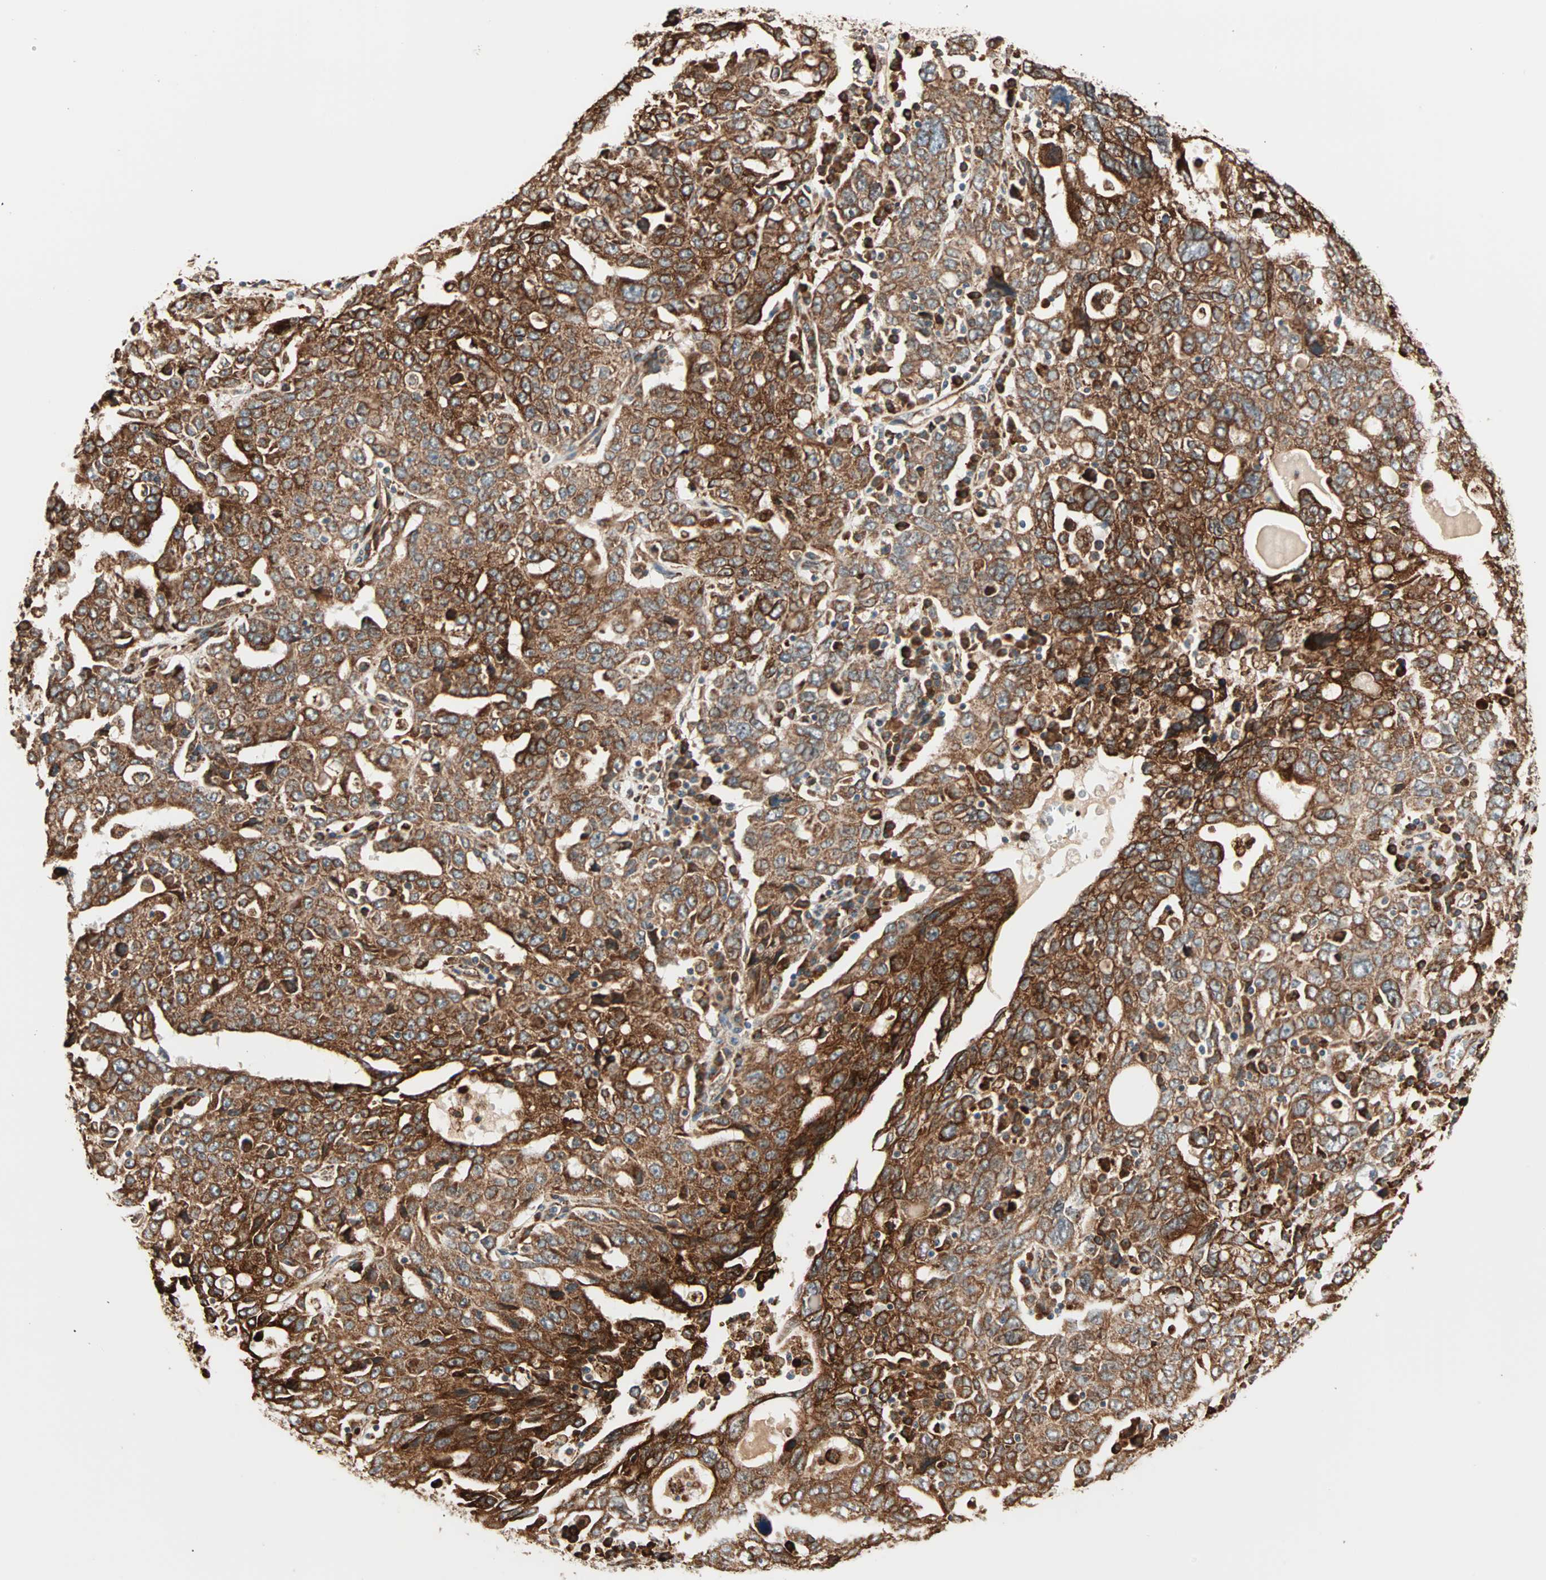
{"staining": {"intensity": "strong", "quantity": ">75%", "location": "cytoplasmic/membranous"}, "tissue": "ovarian cancer", "cell_type": "Tumor cells", "image_type": "cancer", "snomed": [{"axis": "morphology", "description": "Carcinoma, endometroid"}, {"axis": "topography", "description": "Ovary"}], "caption": "Protein staining of endometroid carcinoma (ovarian) tissue displays strong cytoplasmic/membranous positivity in approximately >75% of tumor cells. Nuclei are stained in blue.", "gene": "P4HA1", "patient": {"sex": "female", "age": 62}}